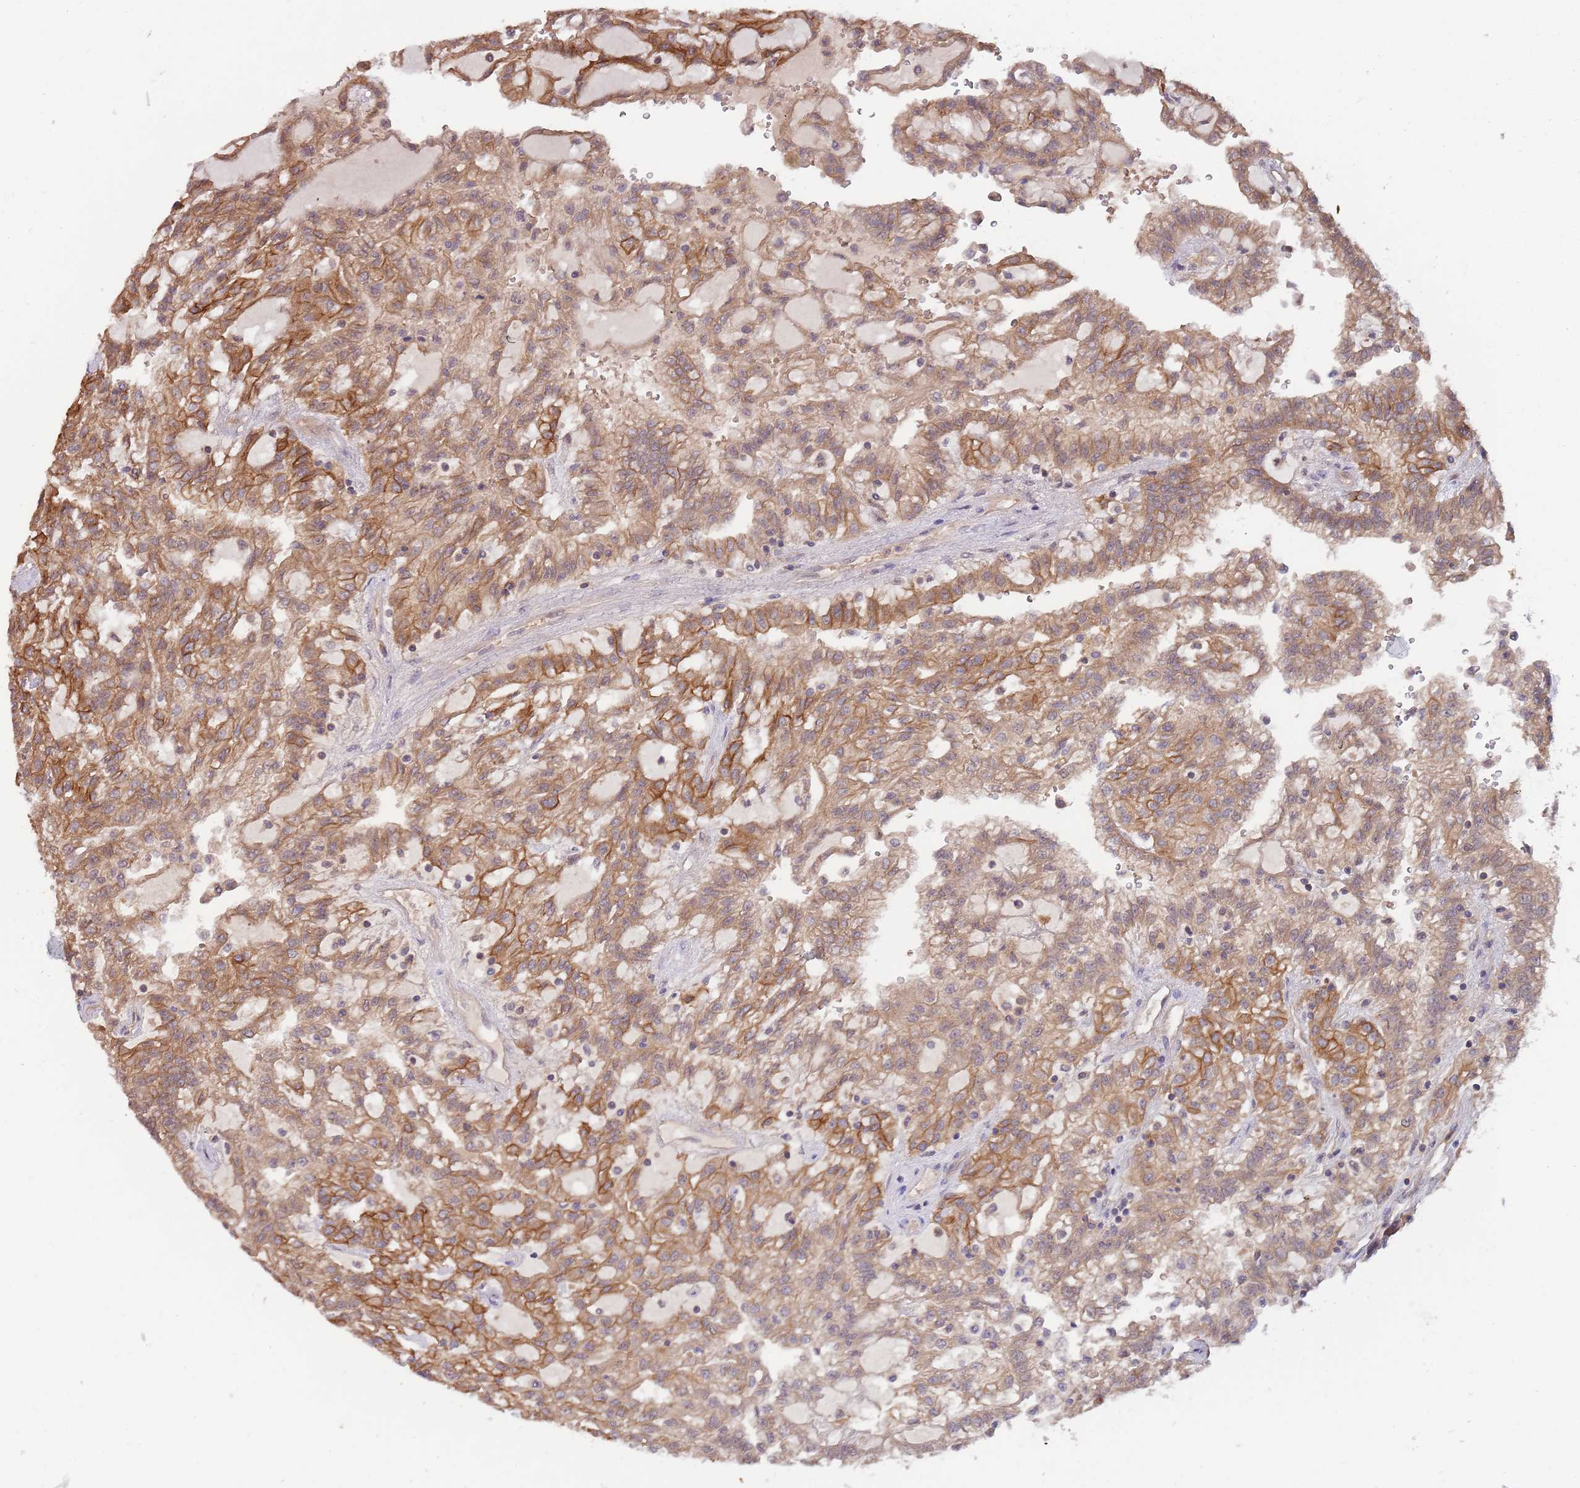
{"staining": {"intensity": "moderate", "quantity": ">75%", "location": "cytoplasmic/membranous"}, "tissue": "renal cancer", "cell_type": "Tumor cells", "image_type": "cancer", "snomed": [{"axis": "morphology", "description": "Adenocarcinoma, NOS"}, {"axis": "topography", "description": "Kidney"}], "caption": "Immunohistochemistry (IHC) (DAB (3,3'-diaminobenzidine)) staining of human renal adenocarcinoma reveals moderate cytoplasmic/membranous protein staining in approximately >75% of tumor cells.", "gene": "GSDMD", "patient": {"sex": "male", "age": 63}}